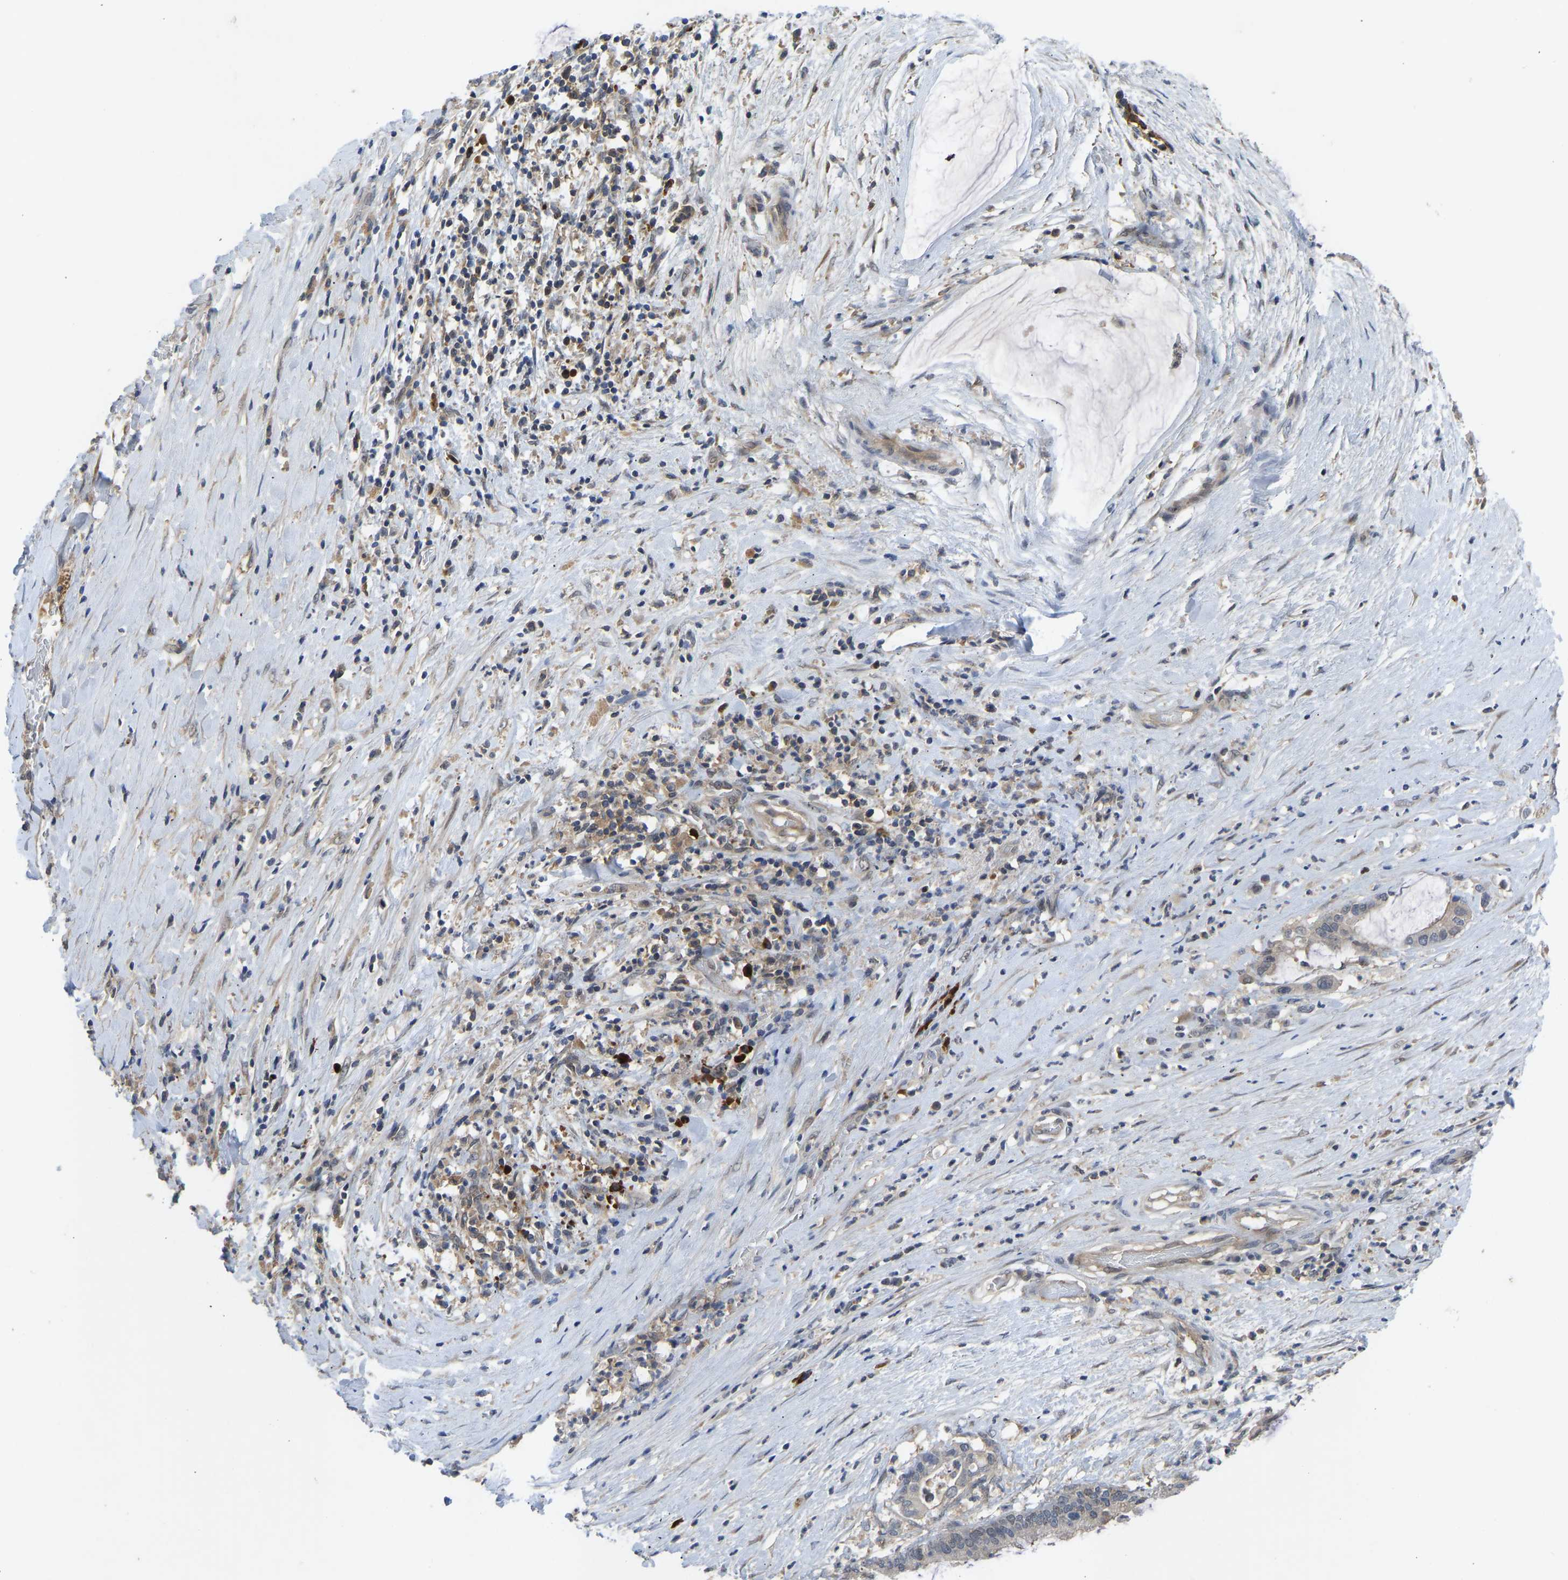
{"staining": {"intensity": "negative", "quantity": "none", "location": "none"}, "tissue": "pancreatic cancer", "cell_type": "Tumor cells", "image_type": "cancer", "snomed": [{"axis": "morphology", "description": "Adenocarcinoma, NOS"}, {"axis": "topography", "description": "Pancreas"}], "caption": "IHC micrograph of adenocarcinoma (pancreatic) stained for a protein (brown), which reveals no staining in tumor cells. The staining is performed using DAB (3,3'-diaminobenzidine) brown chromogen with nuclei counter-stained in using hematoxylin.", "gene": "ZNF251", "patient": {"sex": "male", "age": 41}}